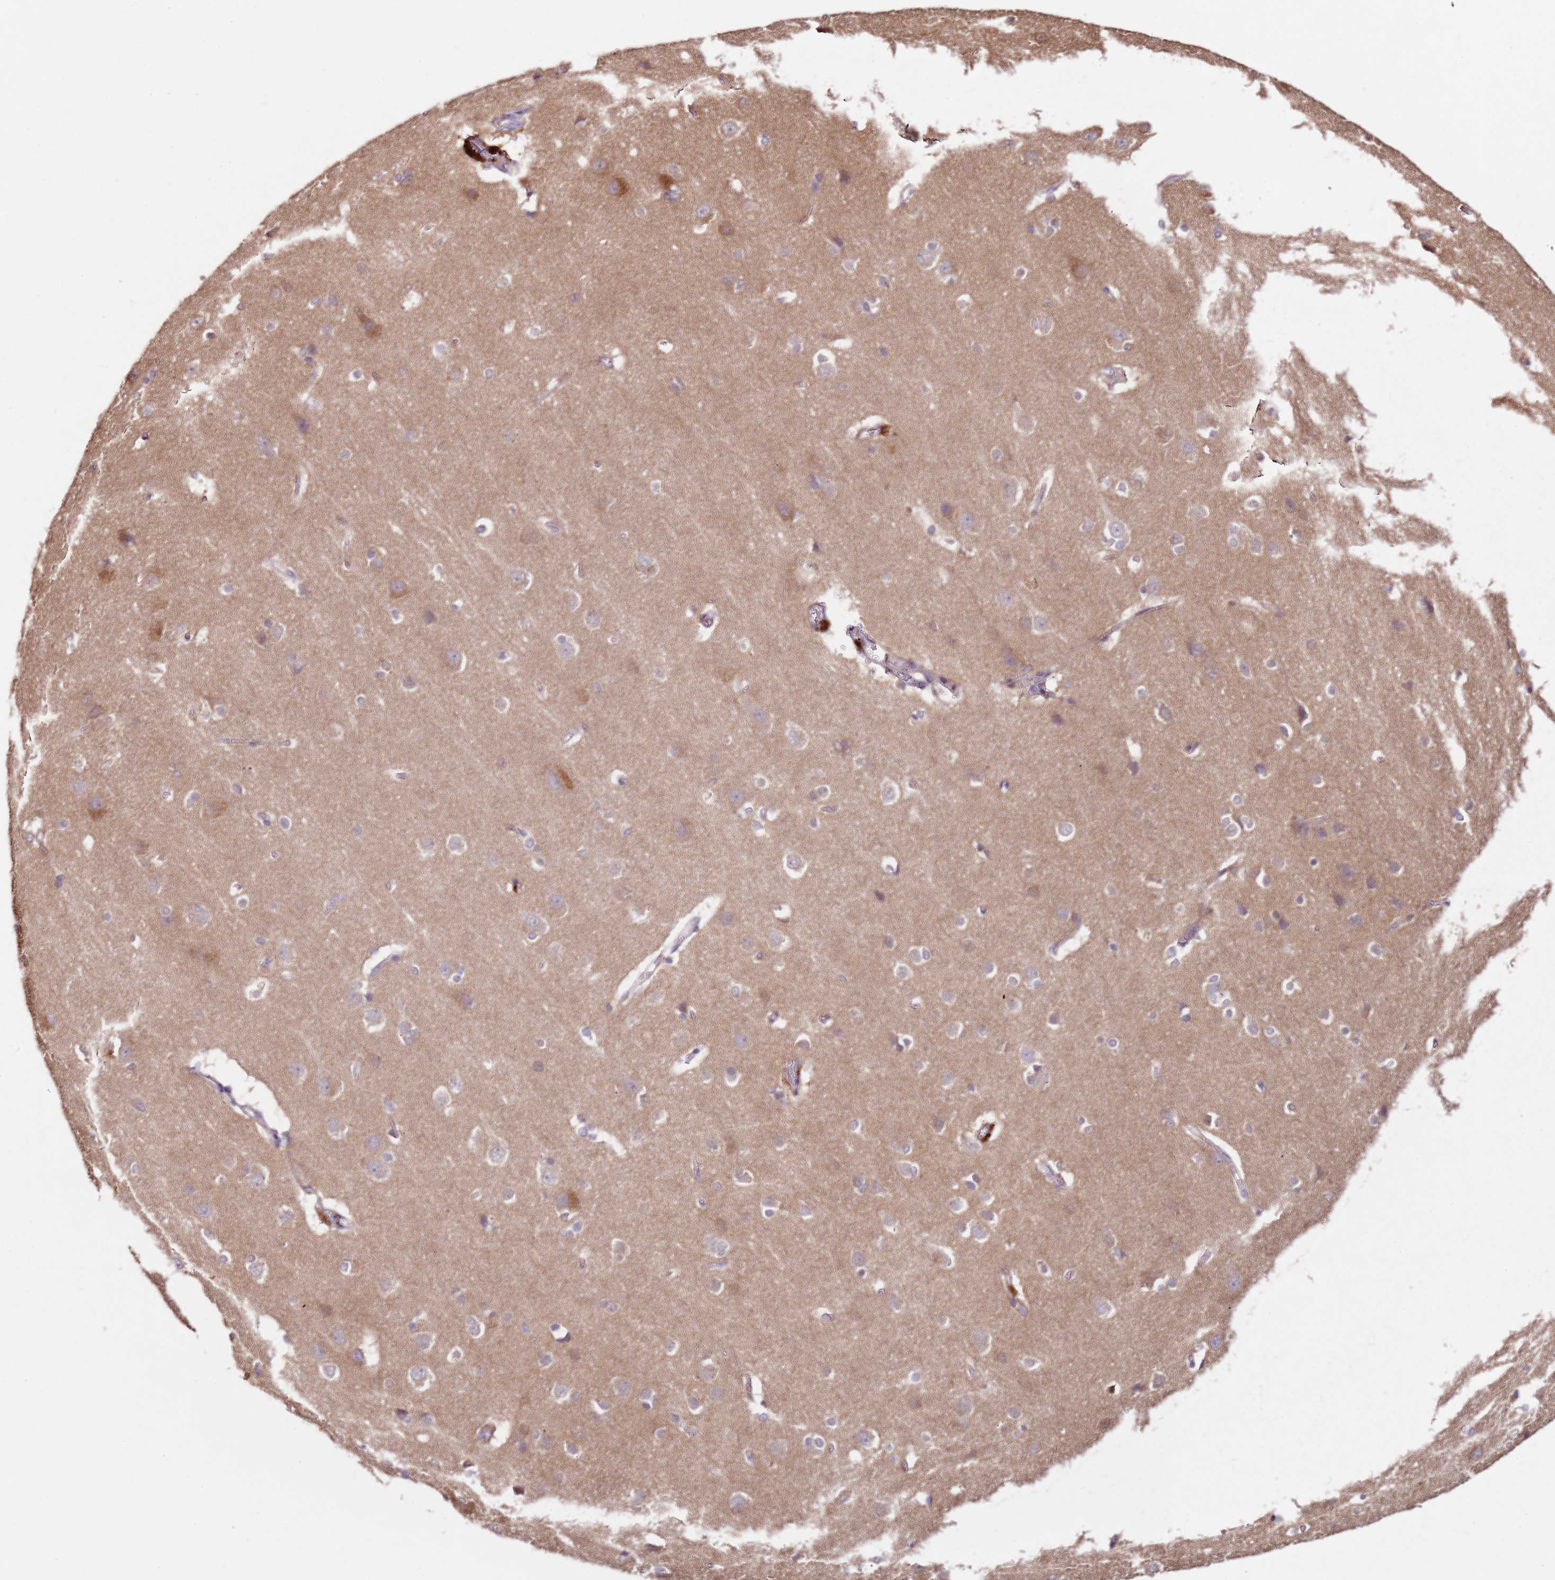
{"staining": {"intensity": "moderate", "quantity": "<25%", "location": "cytoplasmic/membranous"}, "tissue": "cerebral cortex", "cell_type": "Endothelial cells", "image_type": "normal", "snomed": [{"axis": "morphology", "description": "Normal tissue, NOS"}, {"axis": "topography", "description": "Cerebral cortex"}], "caption": "A micrograph of cerebral cortex stained for a protein reveals moderate cytoplasmic/membranous brown staining in endothelial cells. The staining is performed using DAB (3,3'-diaminobenzidine) brown chromogen to label protein expression. The nuclei are counter-stained blue using hematoxylin.", "gene": "MDH1", "patient": {"sex": "male", "age": 37}}